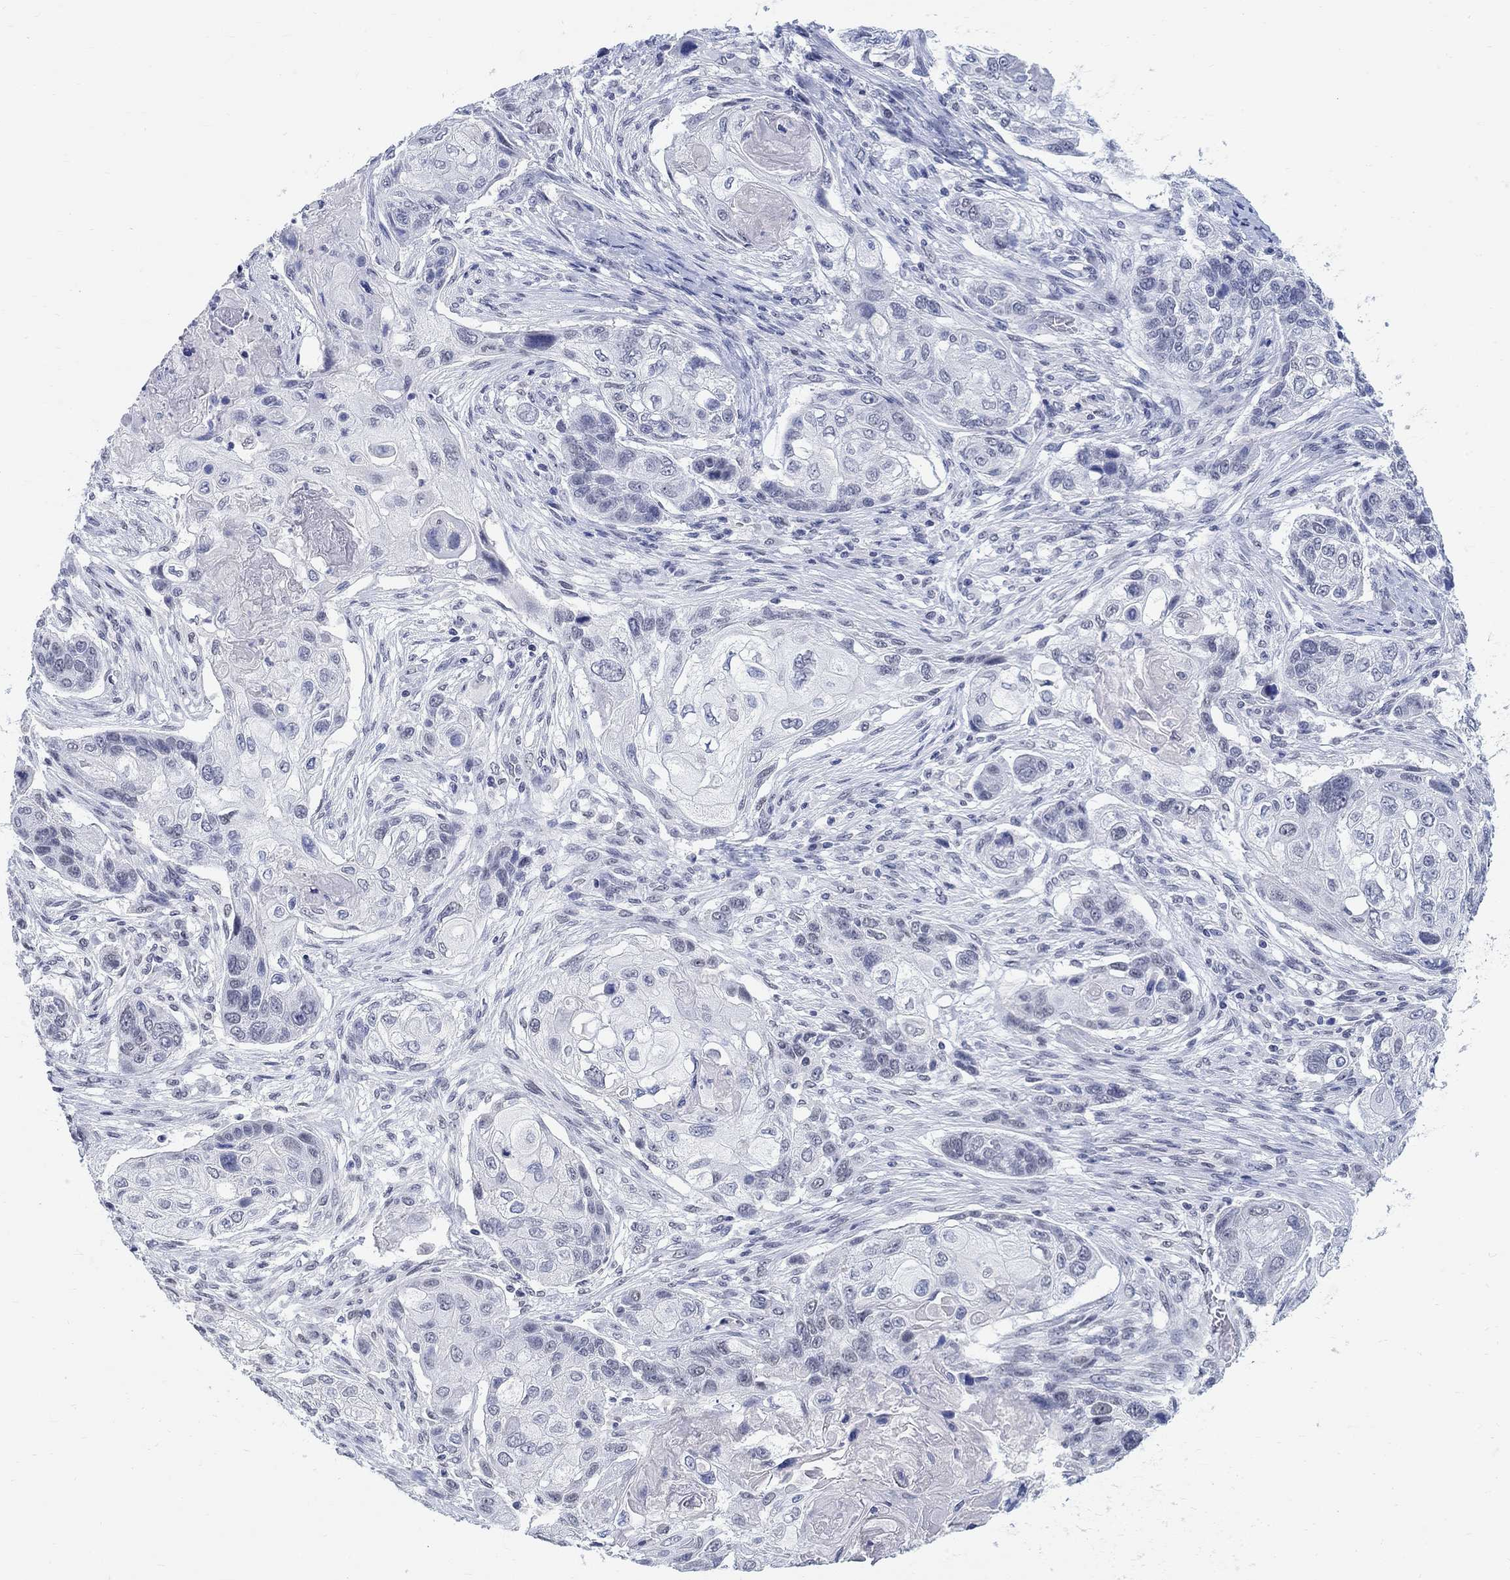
{"staining": {"intensity": "negative", "quantity": "none", "location": "none"}, "tissue": "lung cancer", "cell_type": "Tumor cells", "image_type": "cancer", "snomed": [{"axis": "morphology", "description": "Normal tissue, NOS"}, {"axis": "morphology", "description": "Squamous cell carcinoma, NOS"}, {"axis": "topography", "description": "Bronchus"}, {"axis": "topography", "description": "Lung"}], "caption": "Human lung squamous cell carcinoma stained for a protein using immunohistochemistry displays no positivity in tumor cells.", "gene": "ANKS1B", "patient": {"sex": "male", "age": 69}}